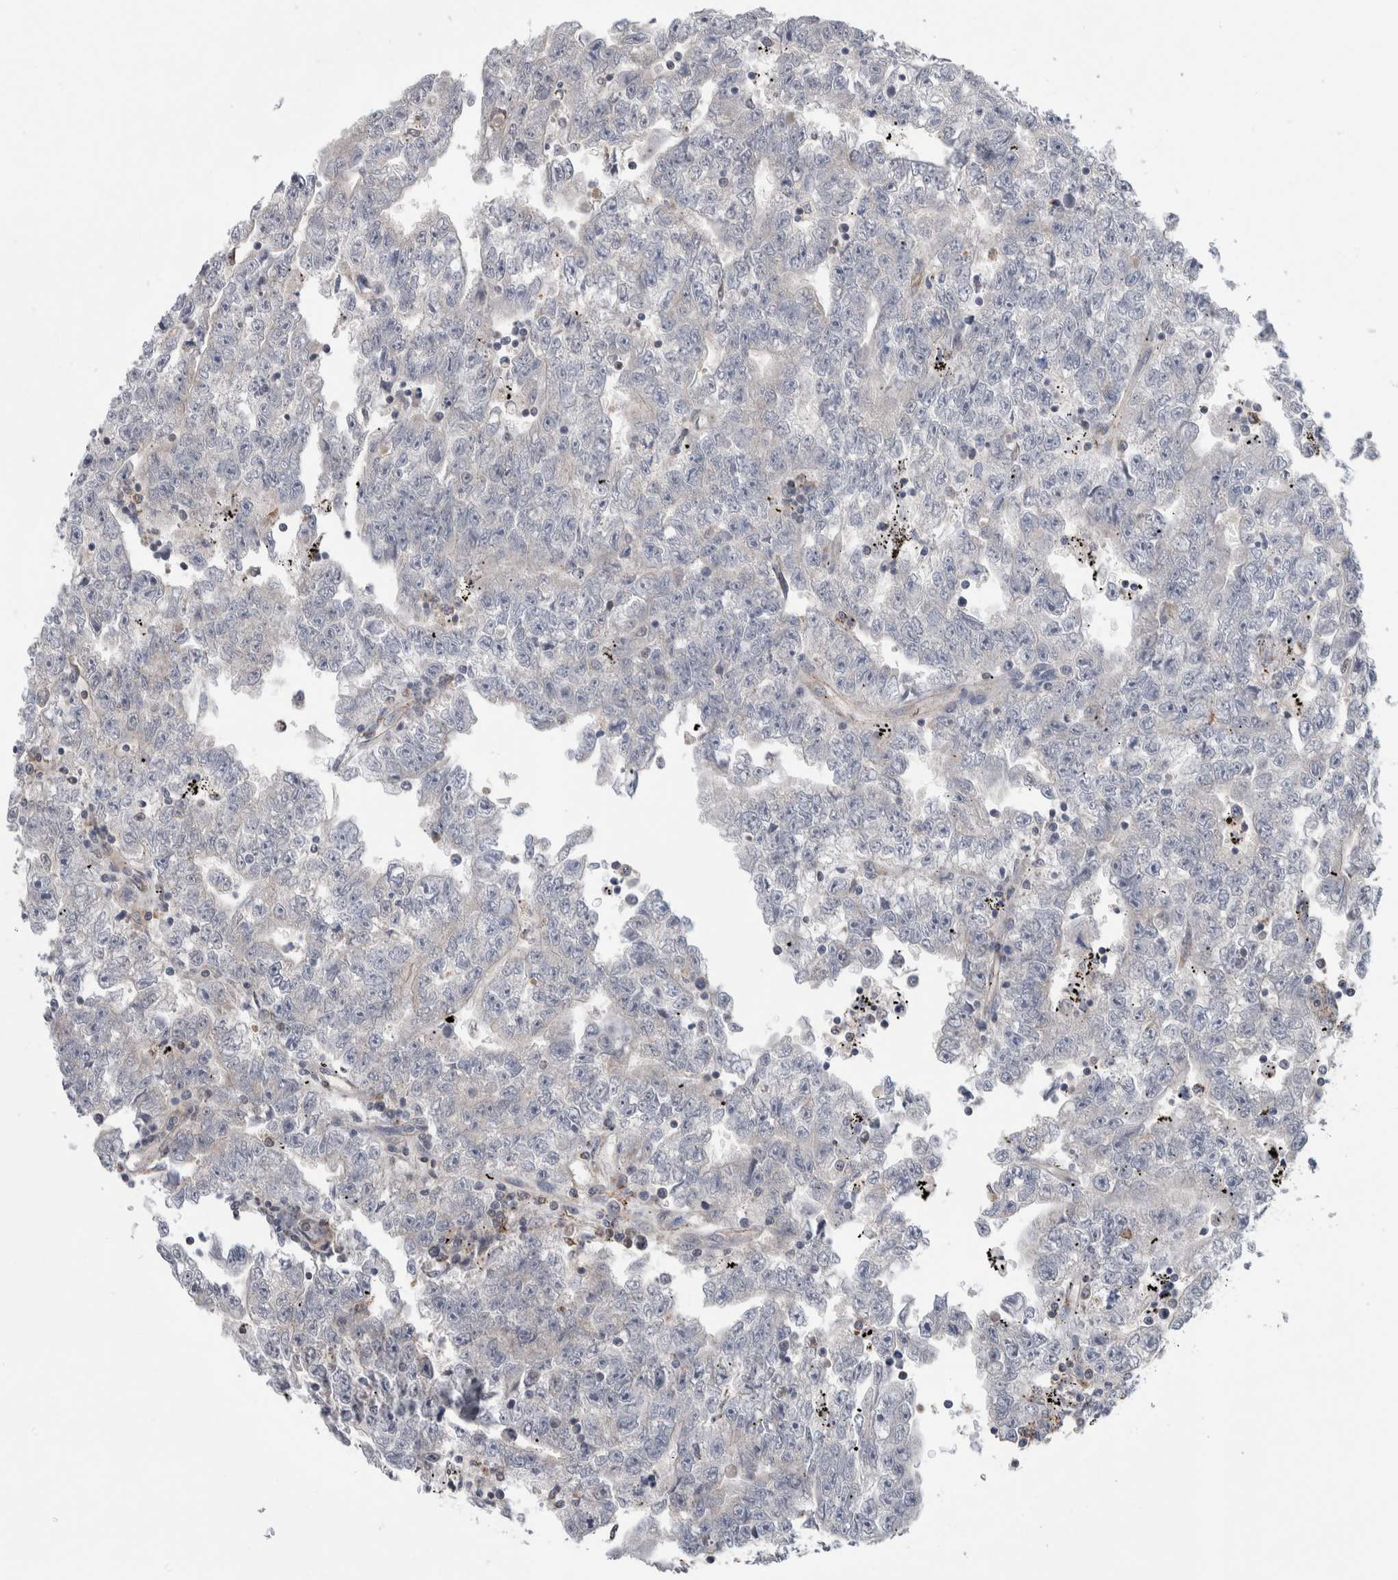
{"staining": {"intensity": "negative", "quantity": "none", "location": "none"}, "tissue": "testis cancer", "cell_type": "Tumor cells", "image_type": "cancer", "snomed": [{"axis": "morphology", "description": "Carcinoma, Embryonal, NOS"}, {"axis": "topography", "description": "Testis"}], "caption": "Immunohistochemistry (IHC) image of neoplastic tissue: embryonal carcinoma (testis) stained with DAB exhibits no significant protein staining in tumor cells.", "gene": "ETFA", "patient": {"sex": "male", "age": 25}}